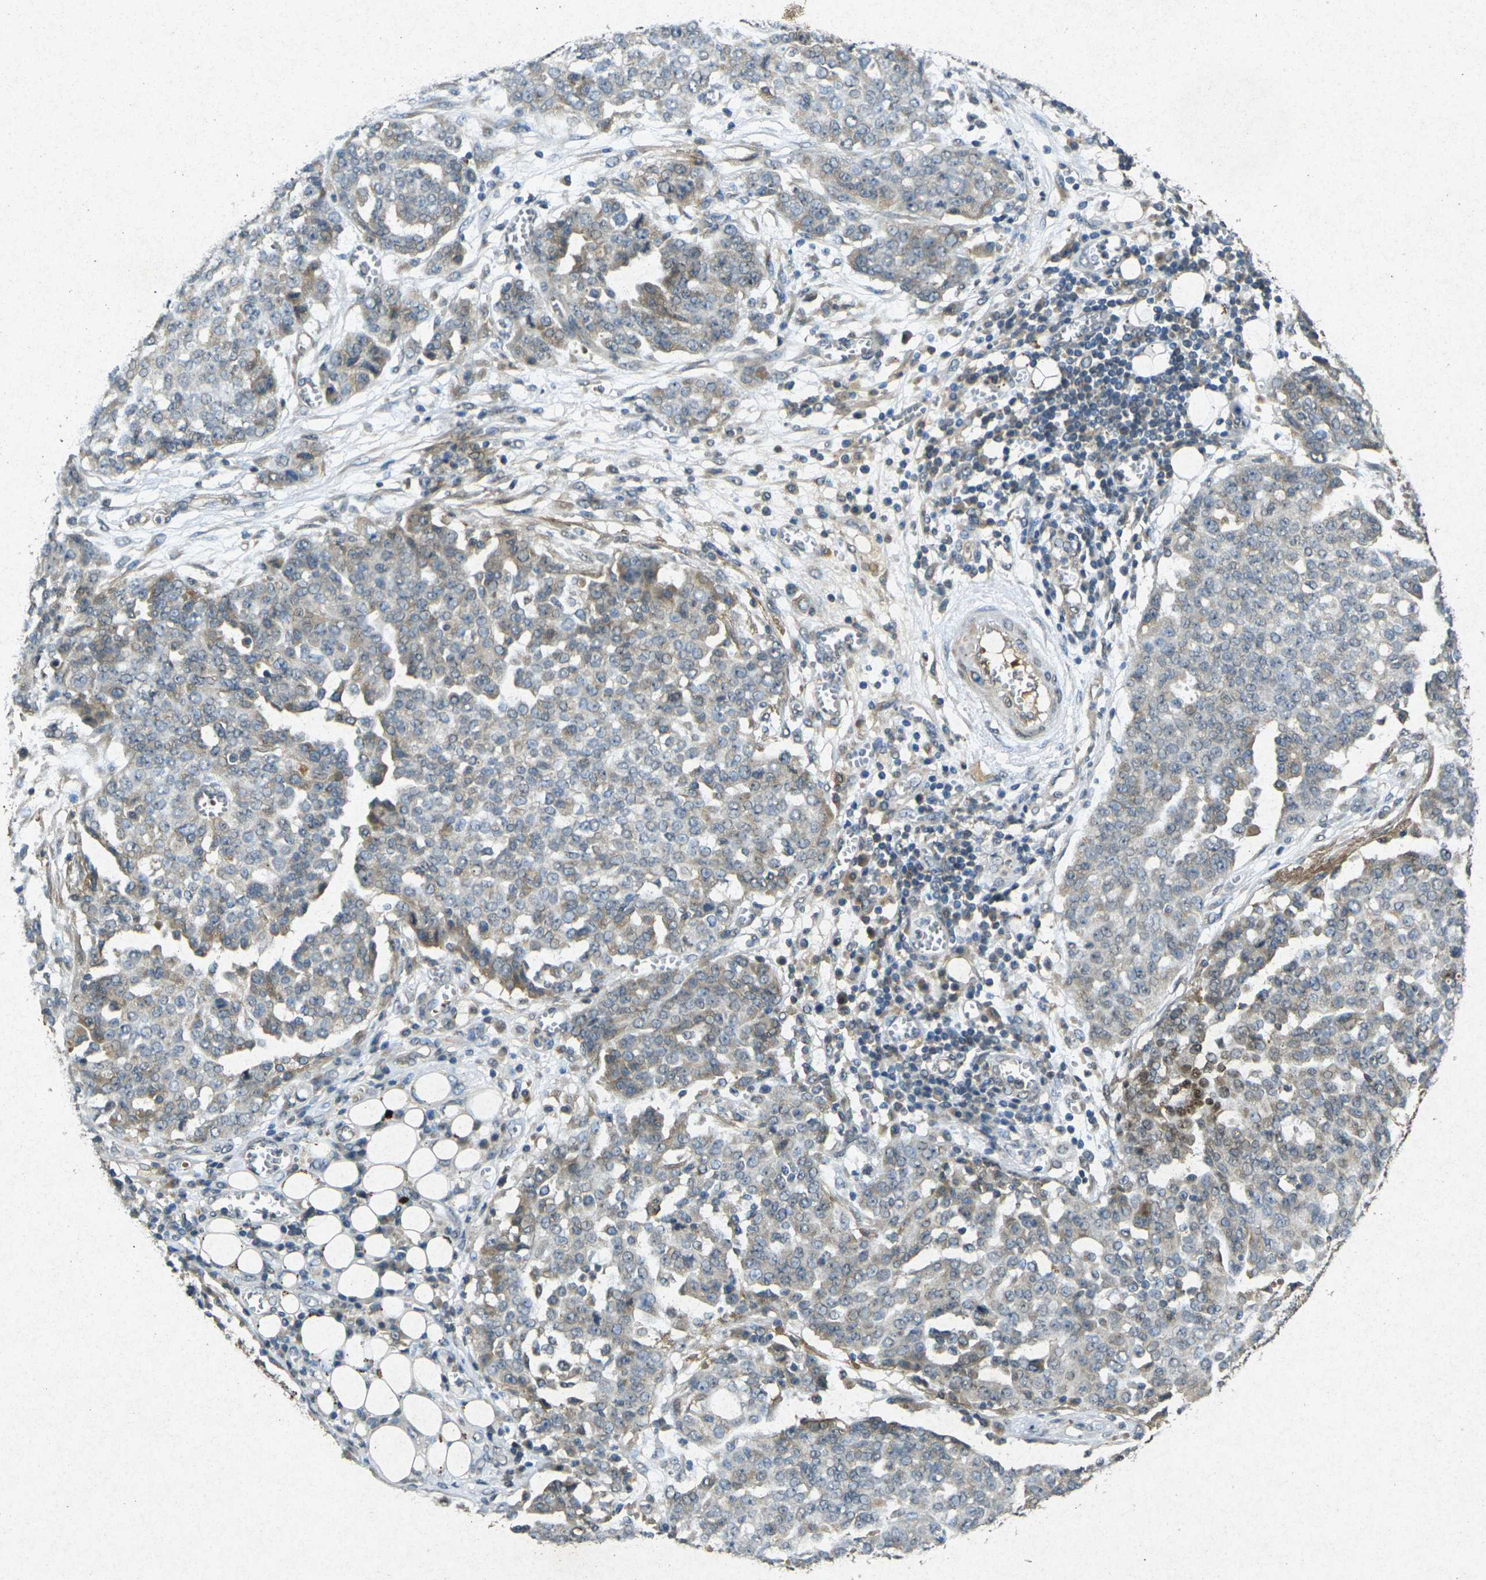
{"staining": {"intensity": "moderate", "quantity": "25%-75%", "location": "cytoplasmic/membranous"}, "tissue": "ovarian cancer", "cell_type": "Tumor cells", "image_type": "cancer", "snomed": [{"axis": "morphology", "description": "Cystadenocarcinoma, serous, NOS"}, {"axis": "topography", "description": "Soft tissue"}, {"axis": "topography", "description": "Ovary"}], "caption": "Protein expression analysis of ovarian serous cystadenocarcinoma shows moderate cytoplasmic/membranous positivity in approximately 25%-75% of tumor cells.", "gene": "RGMA", "patient": {"sex": "female", "age": 57}}